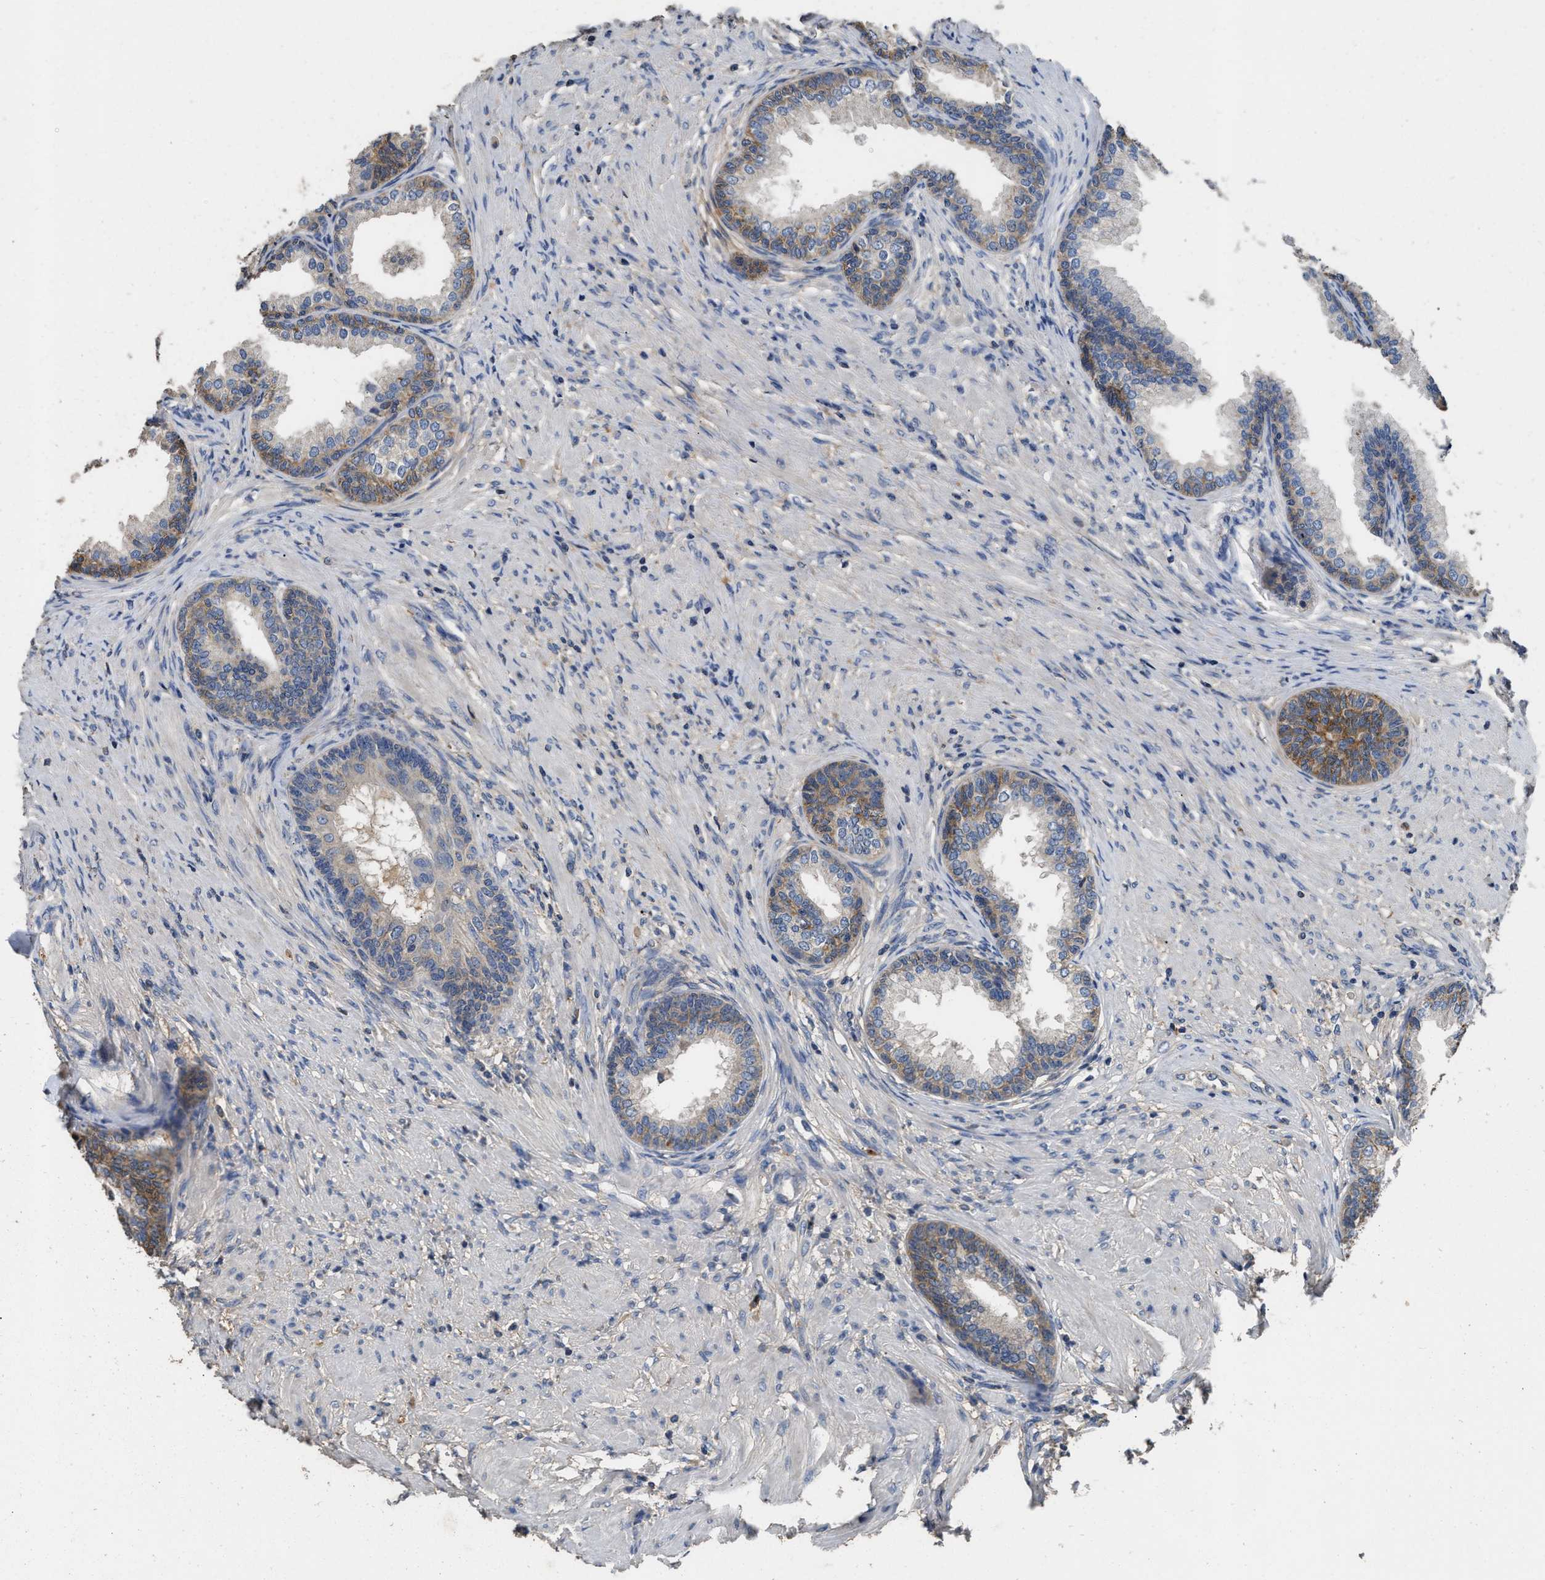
{"staining": {"intensity": "moderate", "quantity": ">75%", "location": "cytoplasmic/membranous"}, "tissue": "prostate", "cell_type": "Glandular cells", "image_type": "normal", "snomed": [{"axis": "morphology", "description": "Normal tissue, NOS"}, {"axis": "topography", "description": "Prostate"}], "caption": "Immunohistochemistry micrograph of normal prostate: human prostate stained using IHC shows medium levels of moderate protein expression localized specifically in the cytoplasmic/membranous of glandular cells, appearing as a cytoplasmic/membranous brown color.", "gene": "C3", "patient": {"sex": "male", "age": 76}}